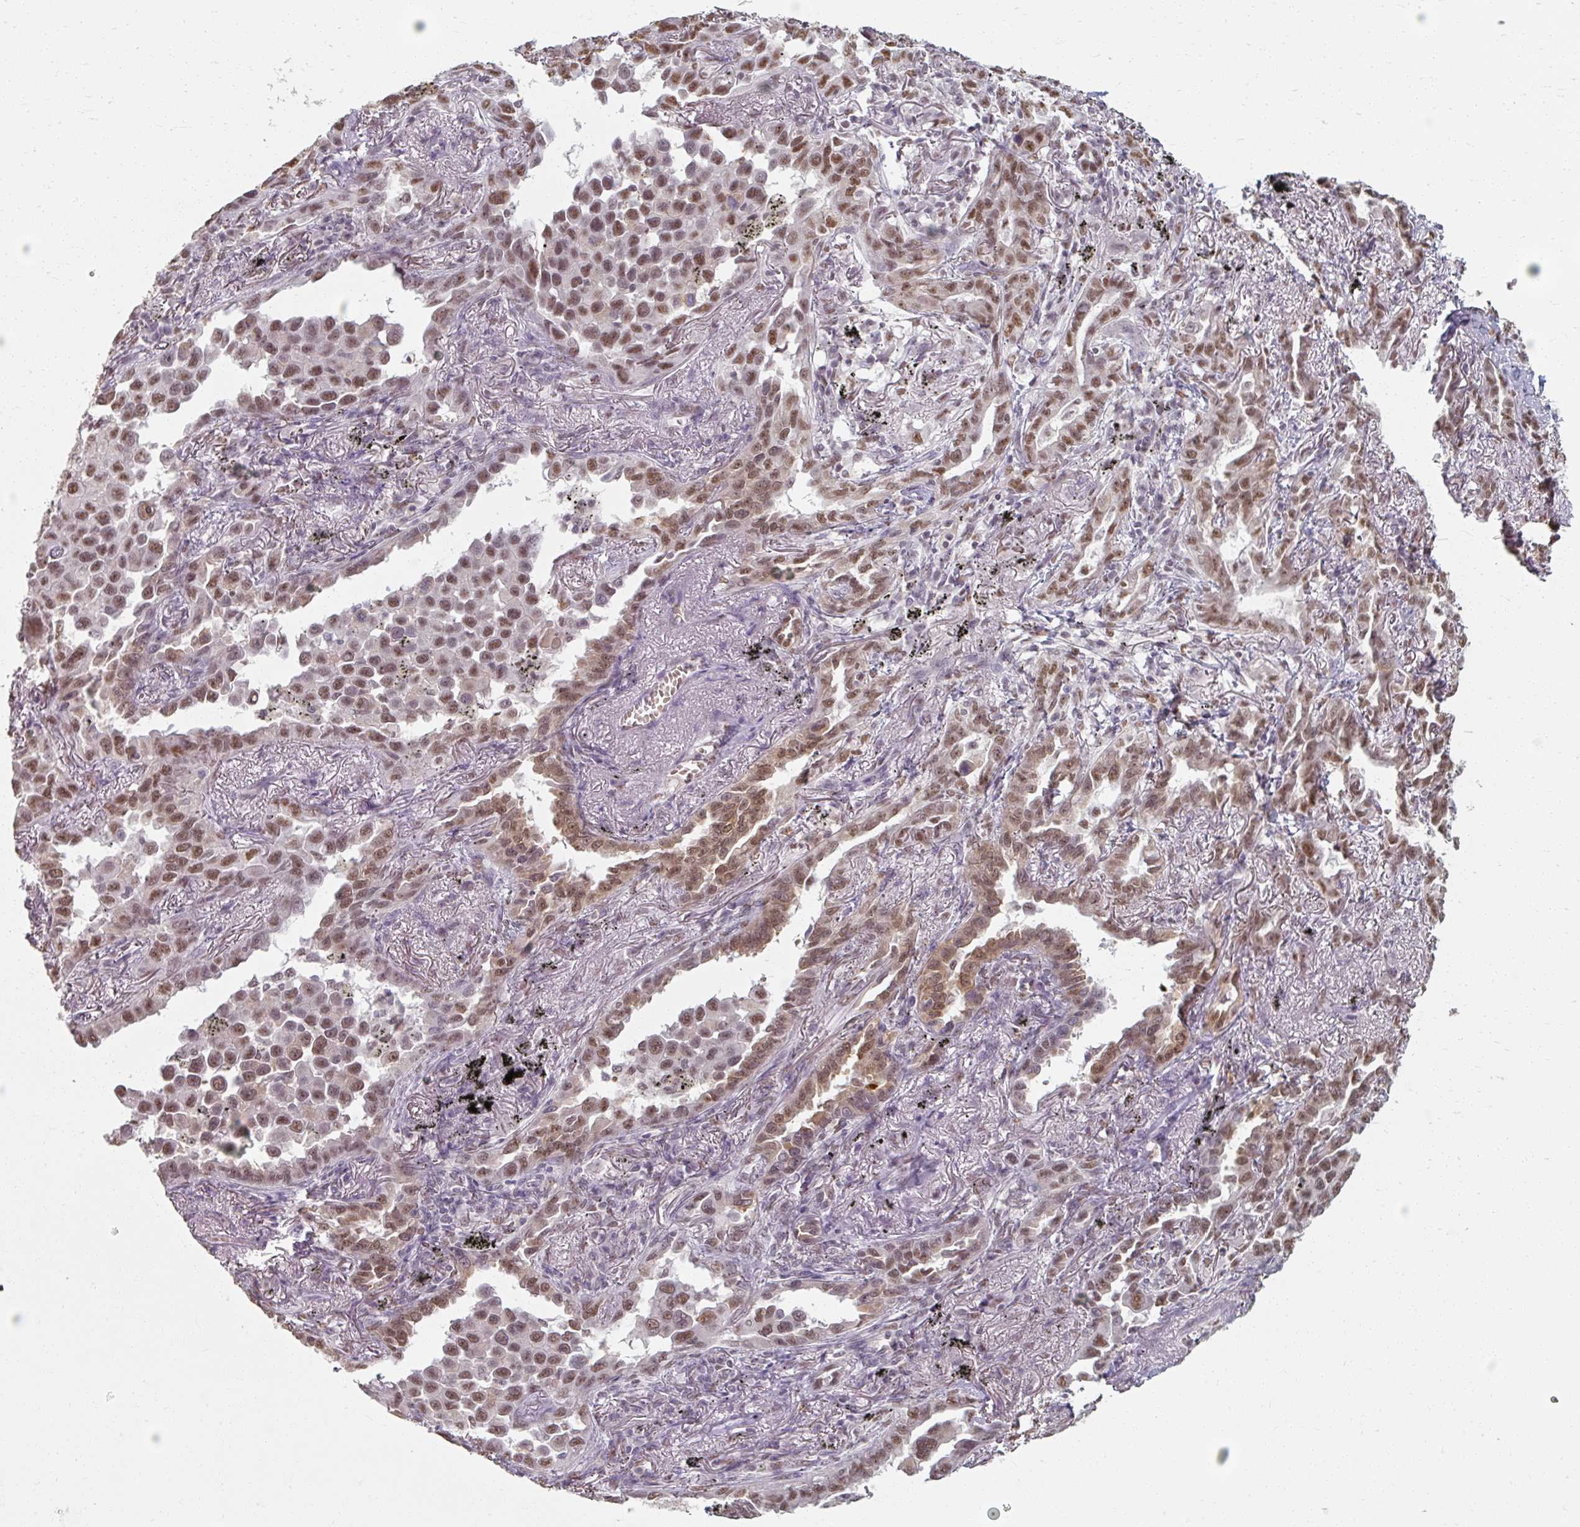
{"staining": {"intensity": "moderate", "quantity": ">75%", "location": "nuclear"}, "tissue": "lung cancer", "cell_type": "Tumor cells", "image_type": "cancer", "snomed": [{"axis": "morphology", "description": "Adenocarcinoma, NOS"}, {"axis": "topography", "description": "Lung"}], "caption": "Brown immunohistochemical staining in lung adenocarcinoma exhibits moderate nuclear positivity in approximately >75% of tumor cells. (brown staining indicates protein expression, while blue staining denotes nuclei).", "gene": "ZFTRAF1", "patient": {"sex": "male", "age": 67}}